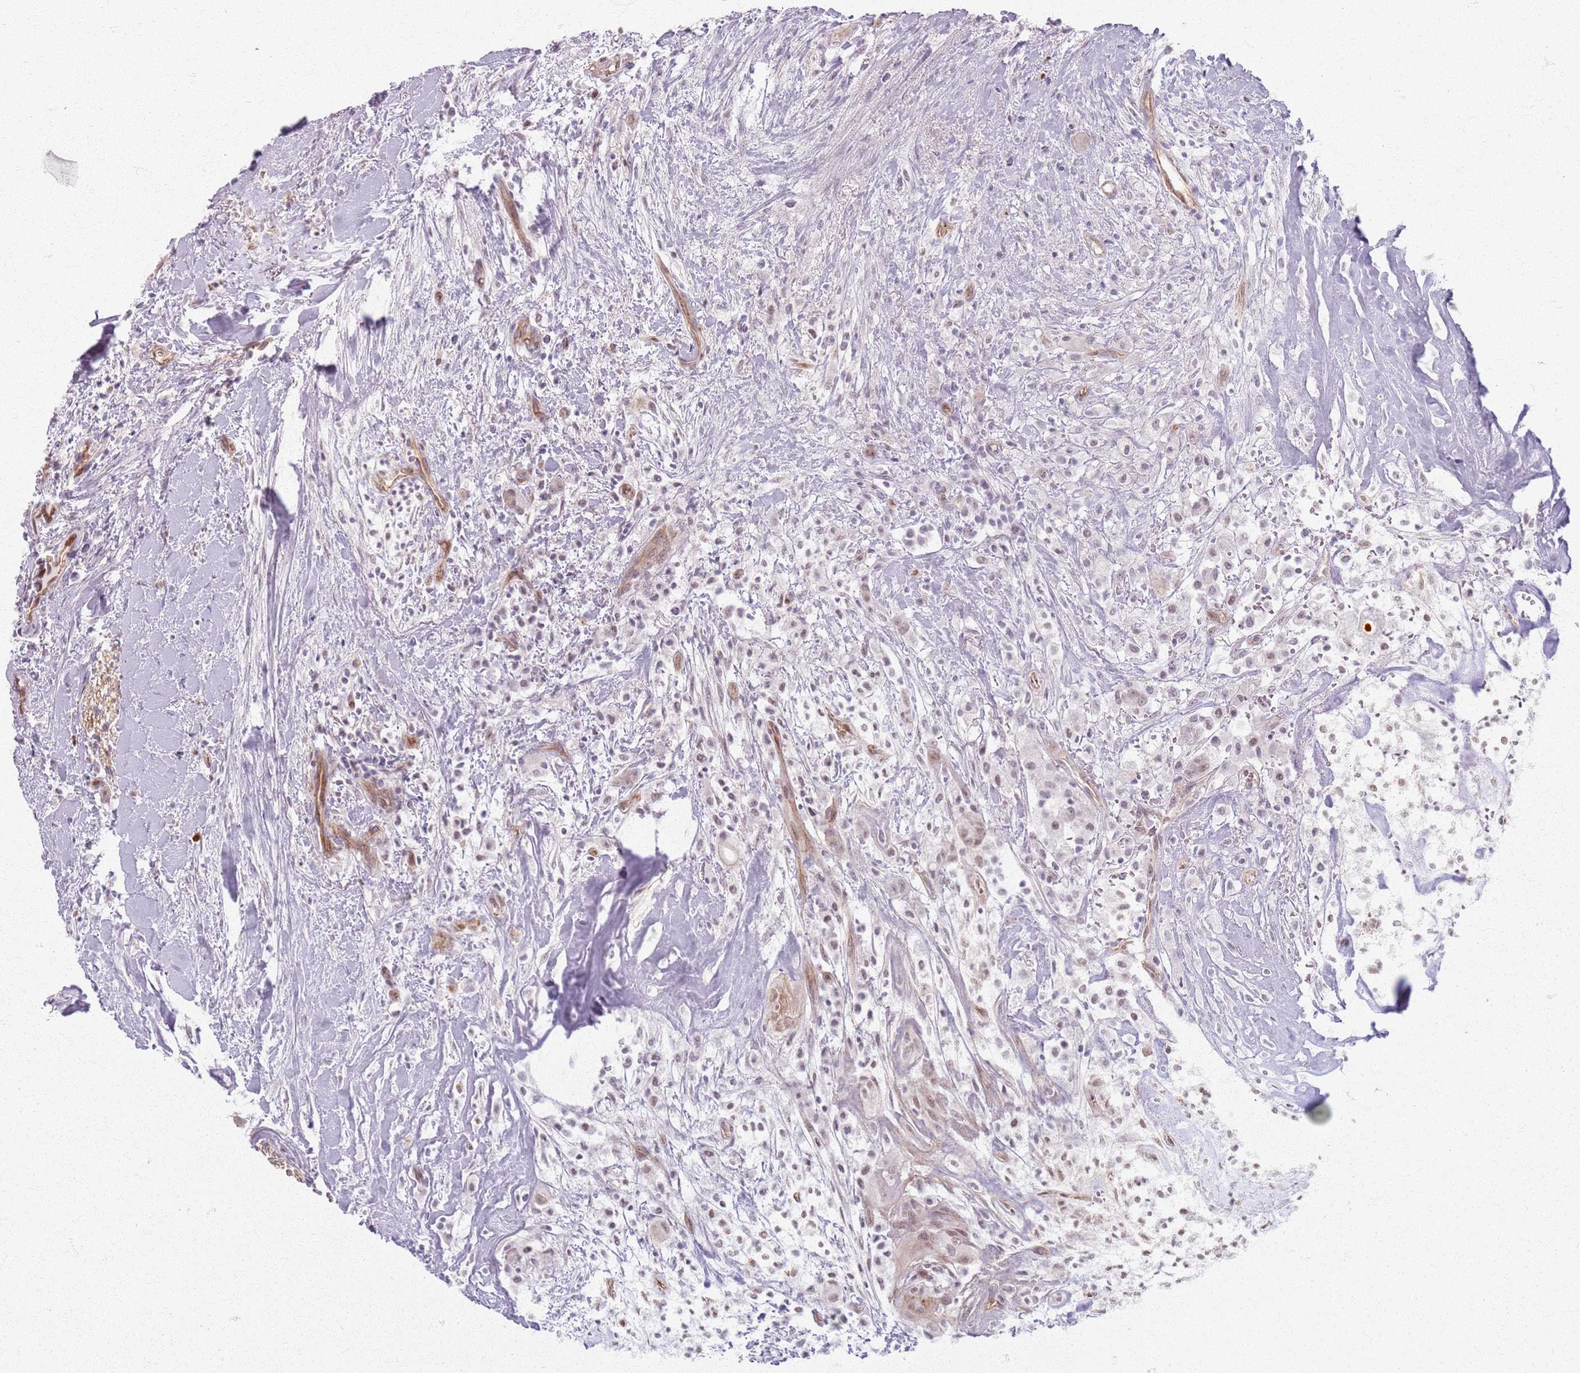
{"staining": {"intensity": "weak", "quantity": "25%-75%", "location": "nuclear"}, "tissue": "thyroid cancer", "cell_type": "Tumor cells", "image_type": "cancer", "snomed": [{"axis": "morphology", "description": "Normal tissue, NOS"}, {"axis": "morphology", "description": "Papillary adenocarcinoma, NOS"}, {"axis": "topography", "description": "Thyroid gland"}], "caption": "Immunohistochemistry photomicrograph of neoplastic tissue: human thyroid papillary adenocarcinoma stained using IHC displays low levels of weak protein expression localized specifically in the nuclear of tumor cells, appearing as a nuclear brown color.", "gene": "KCNA5", "patient": {"sex": "female", "age": 59}}